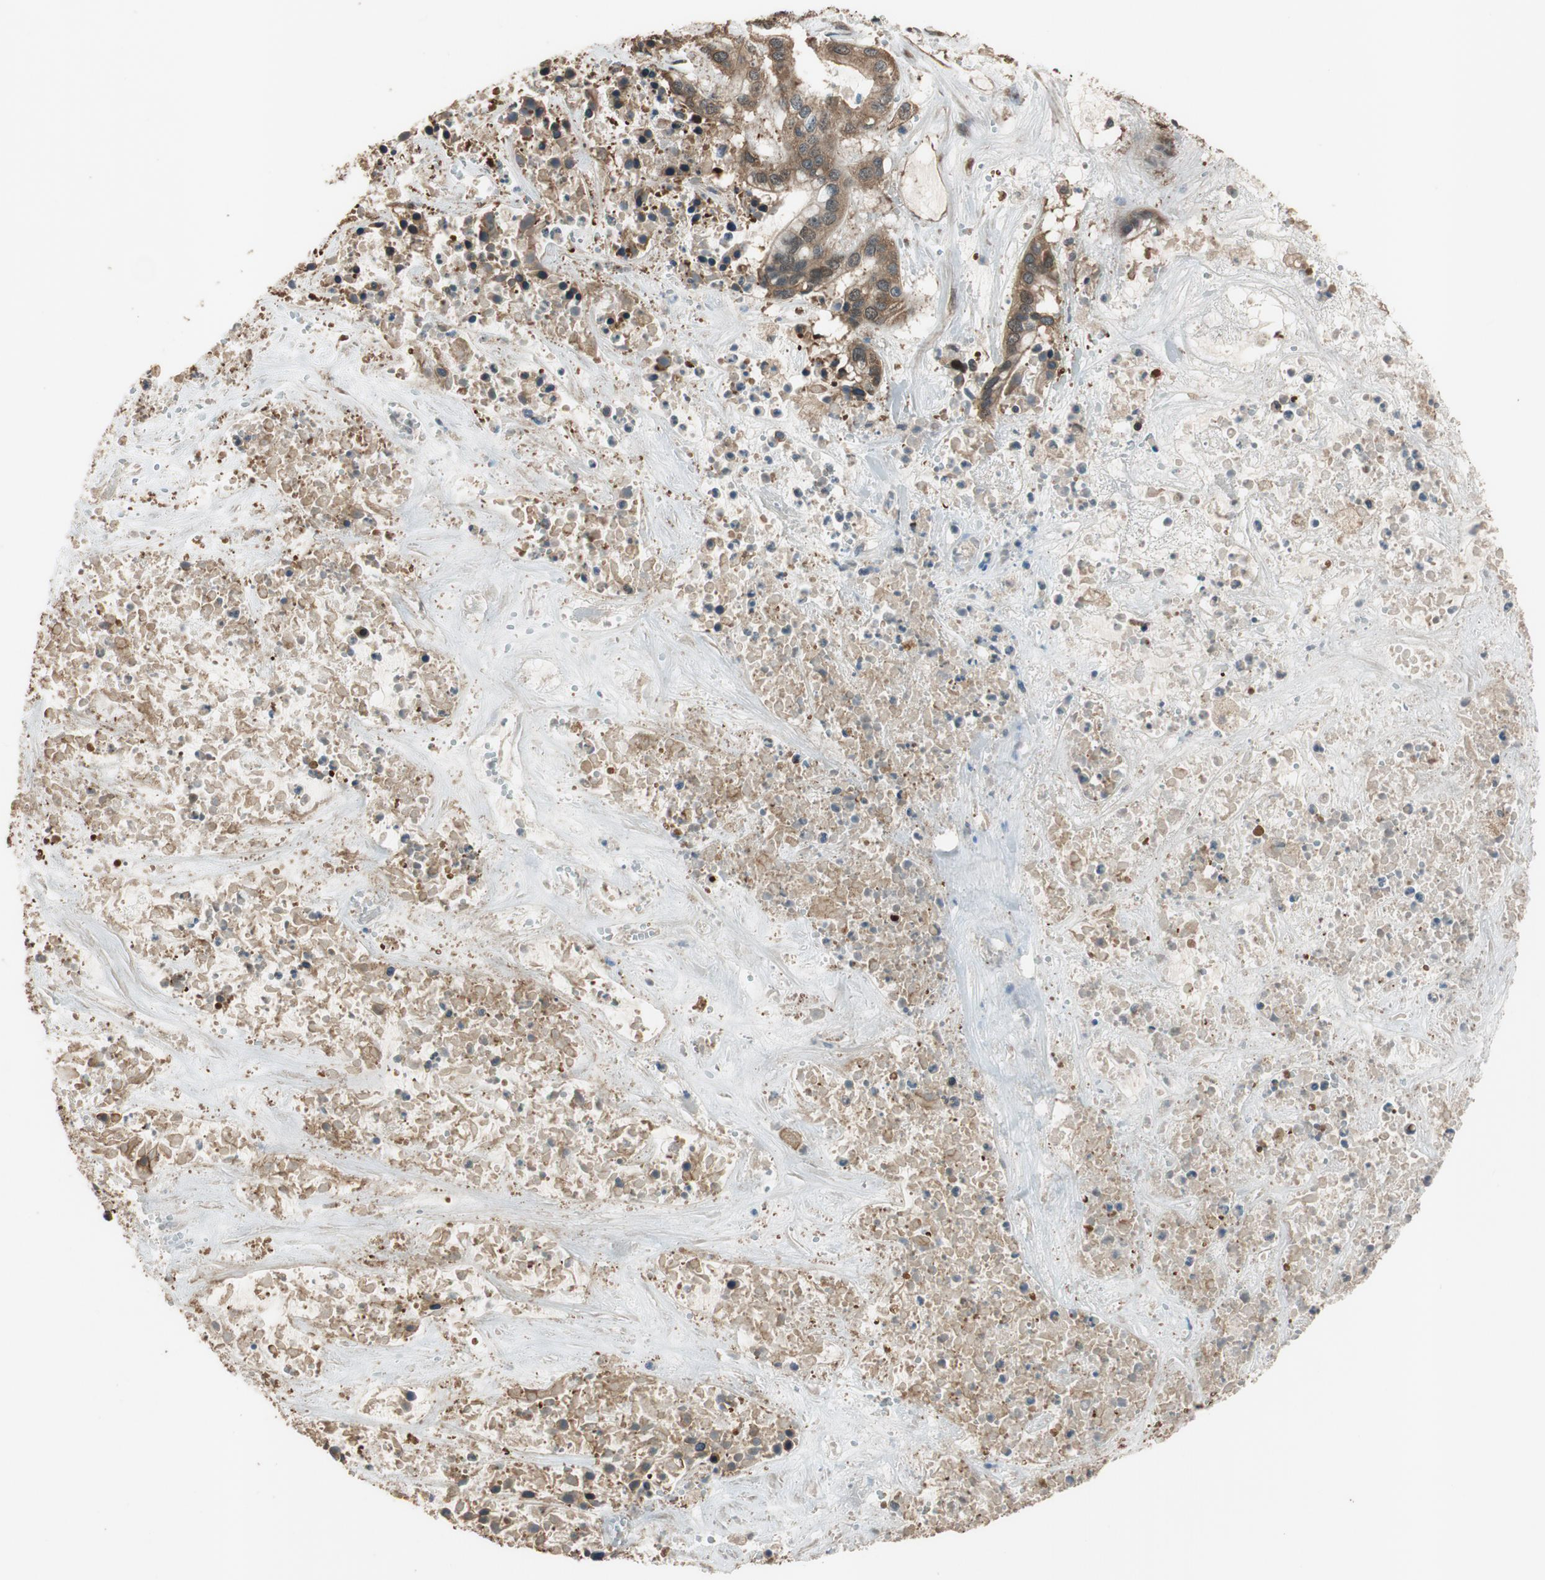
{"staining": {"intensity": "strong", "quantity": ">75%", "location": "cytoplasmic/membranous"}, "tissue": "liver cancer", "cell_type": "Tumor cells", "image_type": "cancer", "snomed": [{"axis": "morphology", "description": "Cholangiocarcinoma"}, {"axis": "topography", "description": "Liver"}], "caption": "Immunohistochemistry of human cholangiocarcinoma (liver) shows high levels of strong cytoplasmic/membranous positivity in about >75% of tumor cells.", "gene": "MST1R", "patient": {"sex": "female", "age": 65}}